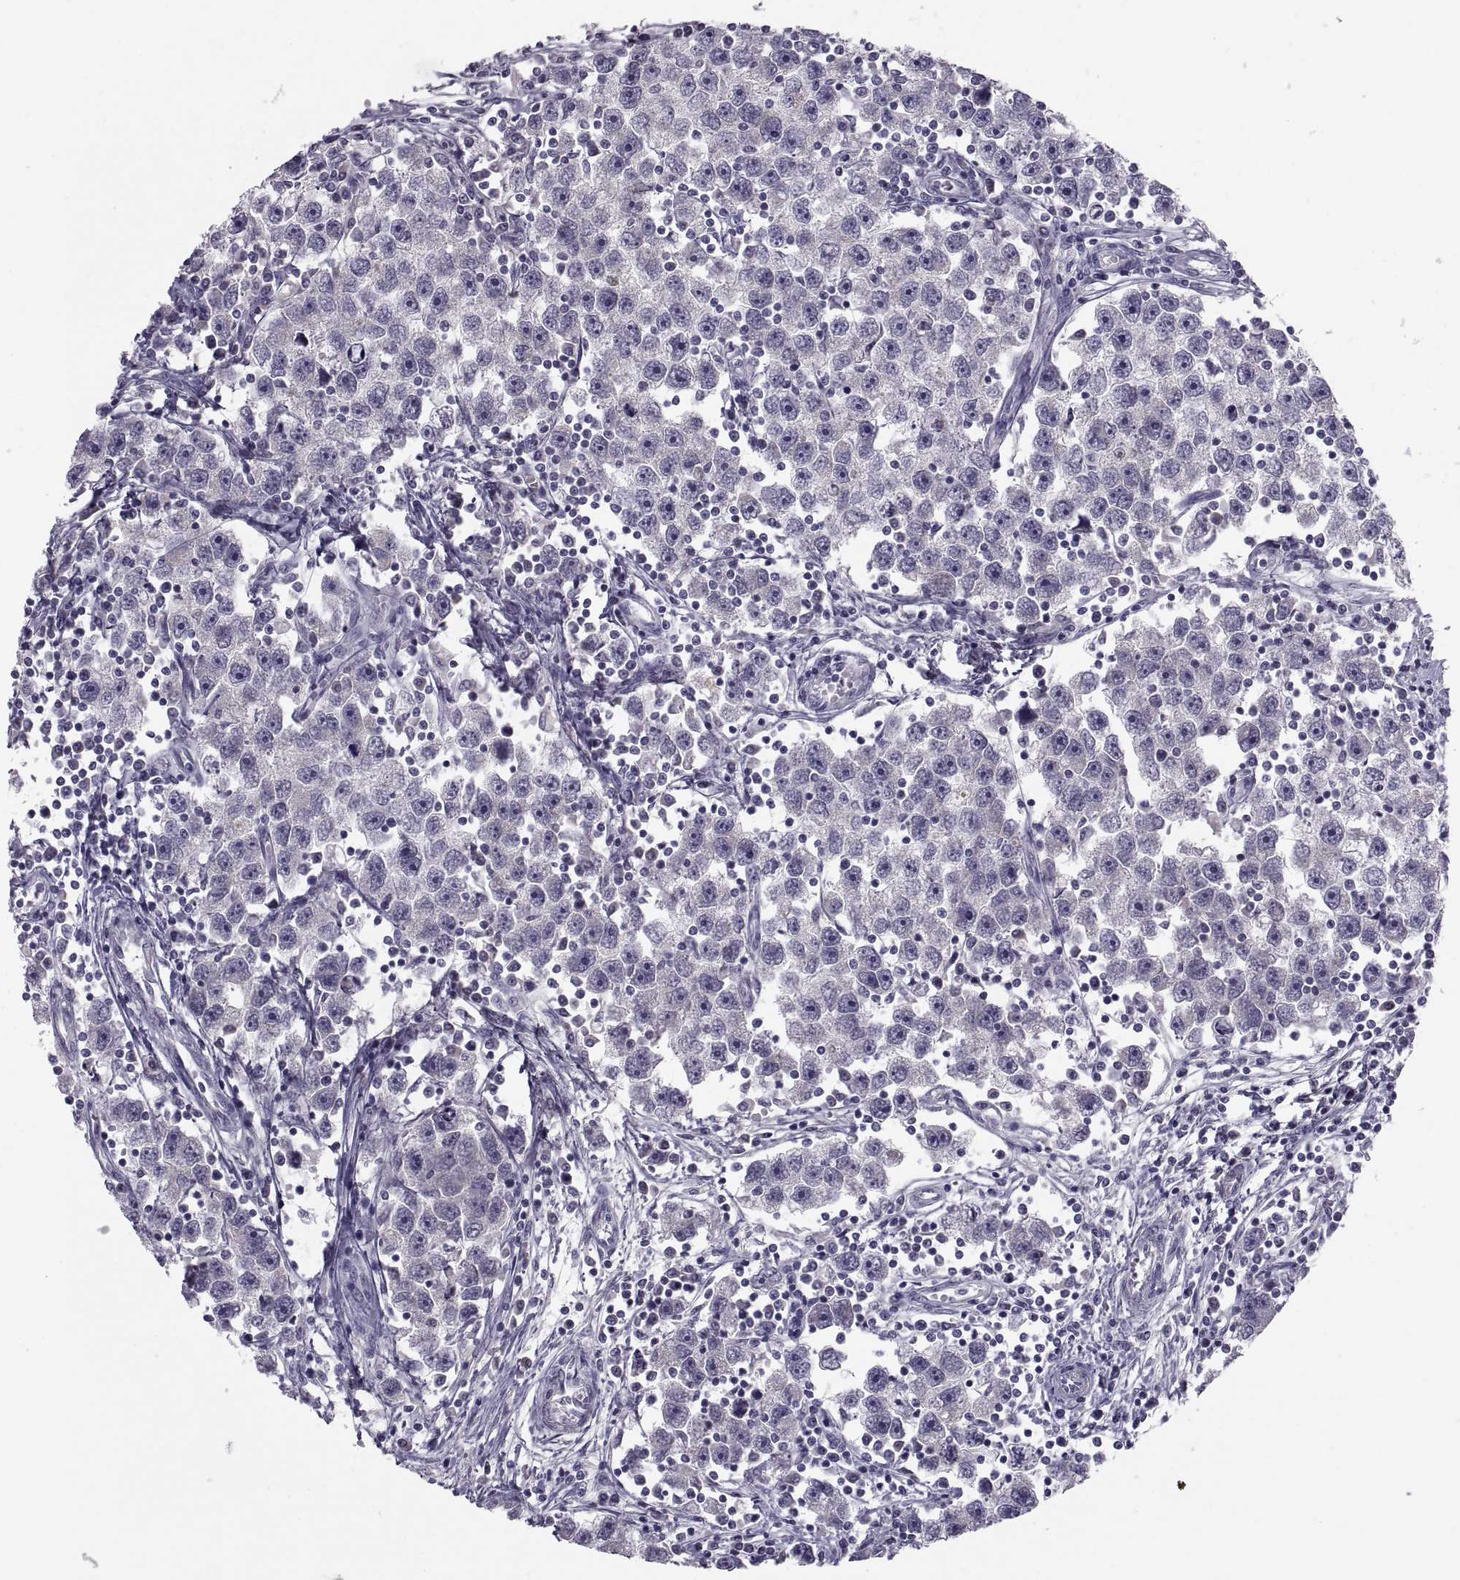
{"staining": {"intensity": "negative", "quantity": "none", "location": "none"}, "tissue": "testis cancer", "cell_type": "Tumor cells", "image_type": "cancer", "snomed": [{"axis": "morphology", "description": "Seminoma, NOS"}, {"axis": "topography", "description": "Testis"}], "caption": "IHC histopathology image of neoplastic tissue: testis cancer (seminoma) stained with DAB shows no significant protein staining in tumor cells.", "gene": "PDZRN4", "patient": {"sex": "male", "age": 30}}